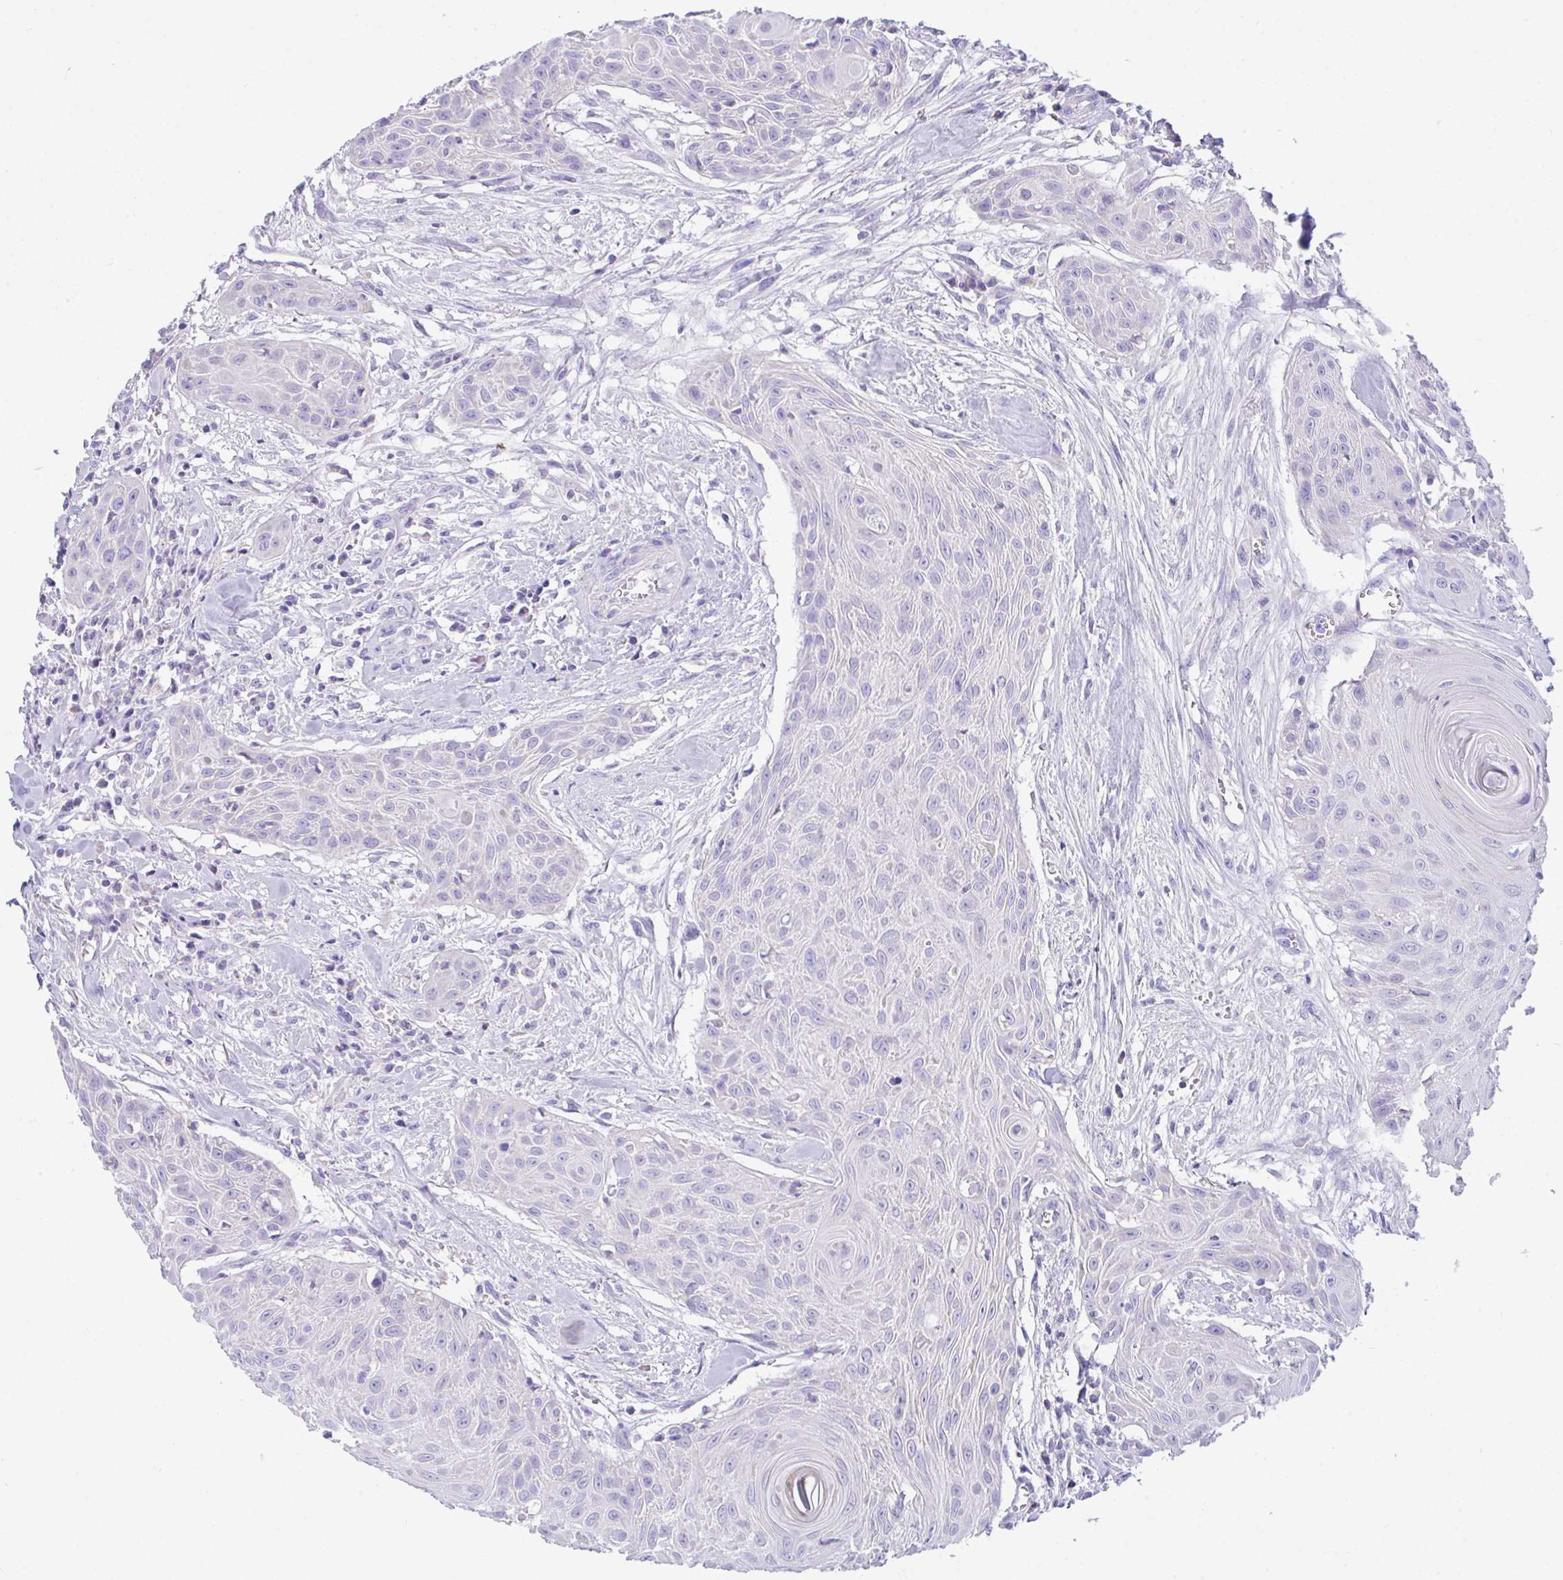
{"staining": {"intensity": "negative", "quantity": "none", "location": "none"}, "tissue": "head and neck cancer", "cell_type": "Tumor cells", "image_type": "cancer", "snomed": [{"axis": "morphology", "description": "Squamous cell carcinoma, NOS"}, {"axis": "topography", "description": "Lymph node"}, {"axis": "topography", "description": "Salivary gland"}, {"axis": "topography", "description": "Head-Neck"}], "caption": "An IHC micrograph of head and neck cancer is shown. There is no staining in tumor cells of head and neck cancer.", "gene": "NLRP8", "patient": {"sex": "female", "age": 74}}